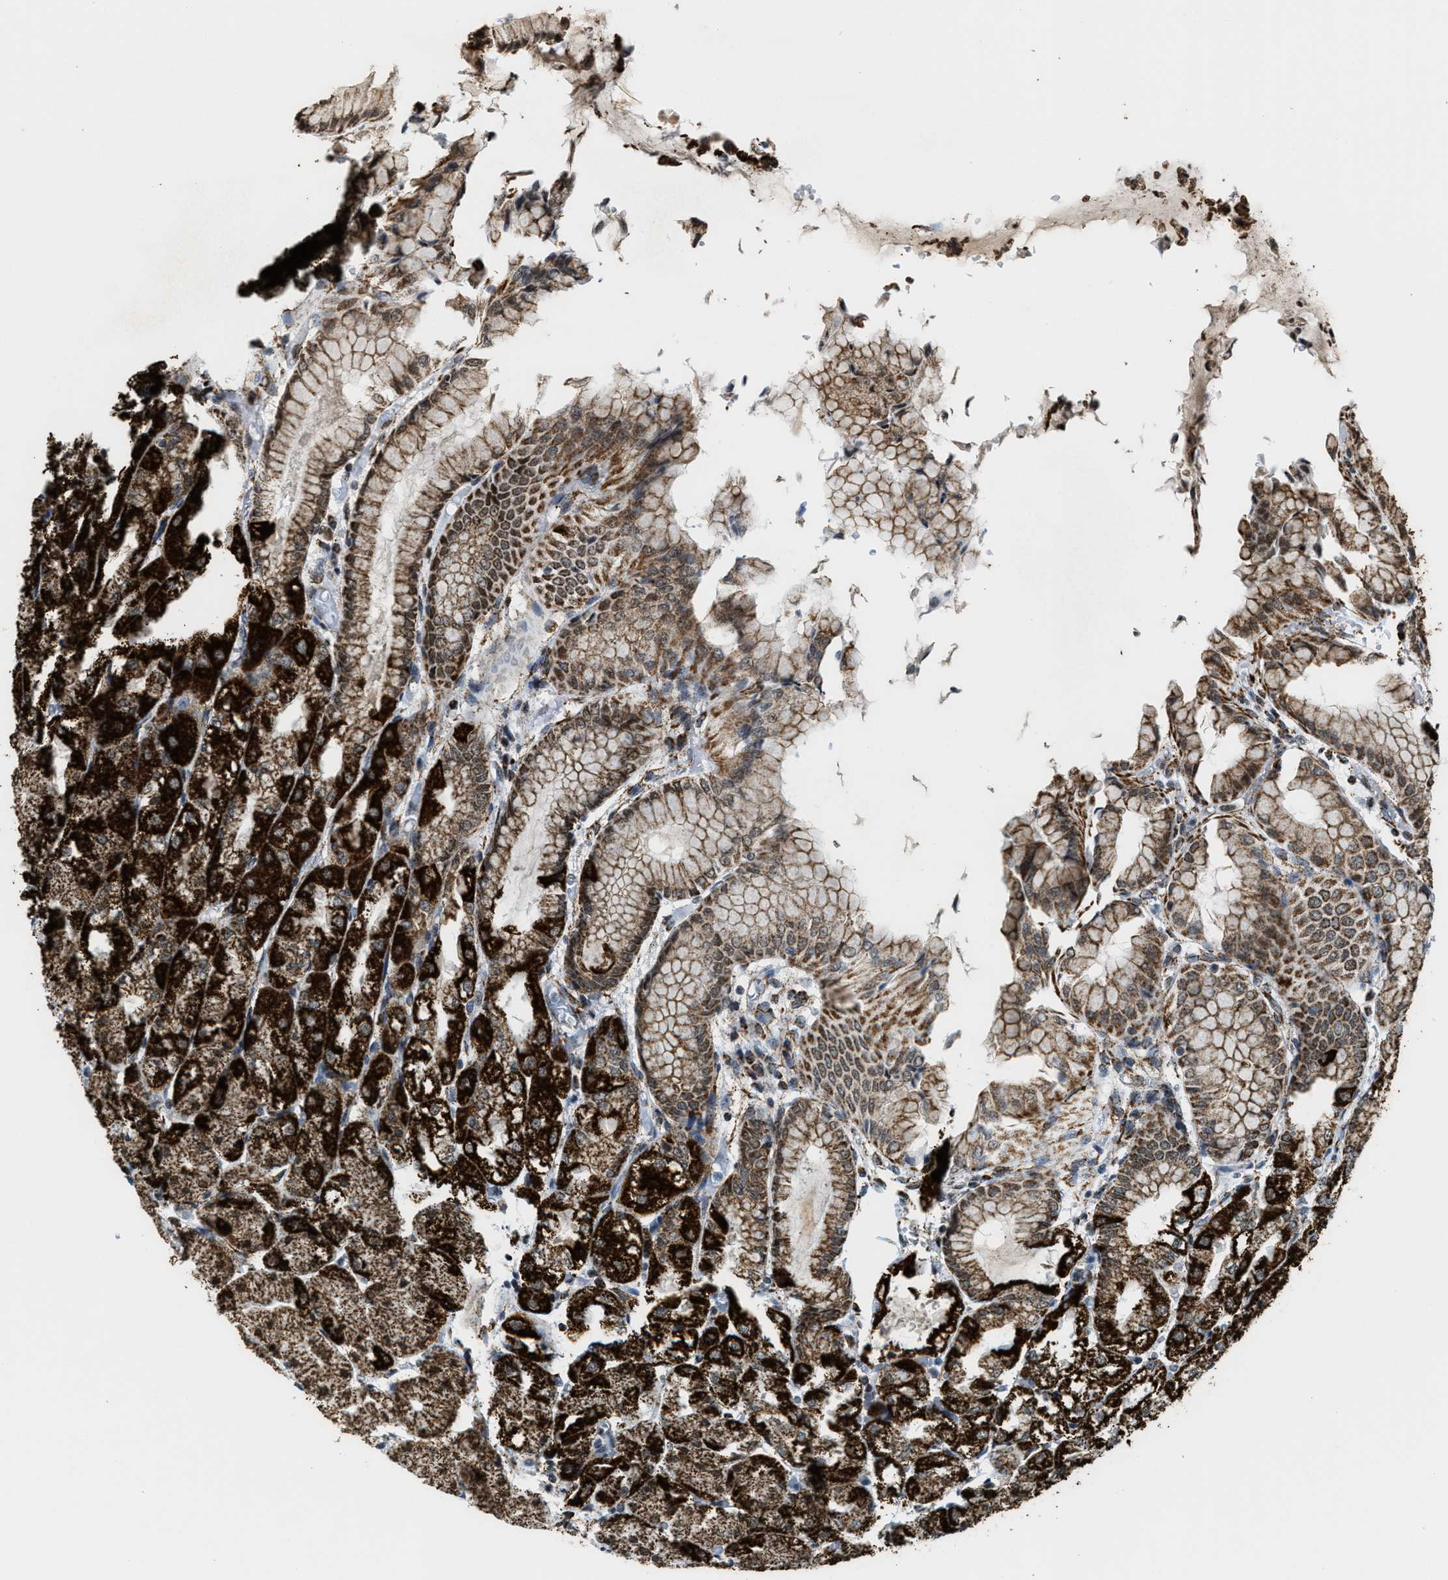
{"staining": {"intensity": "strong", "quantity": ">75%", "location": "cytoplasmic/membranous"}, "tissue": "stomach", "cell_type": "Glandular cells", "image_type": "normal", "snomed": [{"axis": "morphology", "description": "Normal tissue, NOS"}, {"axis": "topography", "description": "Stomach, upper"}], "caption": "Brown immunohistochemical staining in normal human stomach shows strong cytoplasmic/membranous expression in approximately >75% of glandular cells. The staining was performed using DAB (3,3'-diaminobenzidine) to visualize the protein expression in brown, while the nuclei were stained in blue with hematoxylin (Magnification: 20x).", "gene": "HIBADH", "patient": {"sex": "male", "age": 72}}